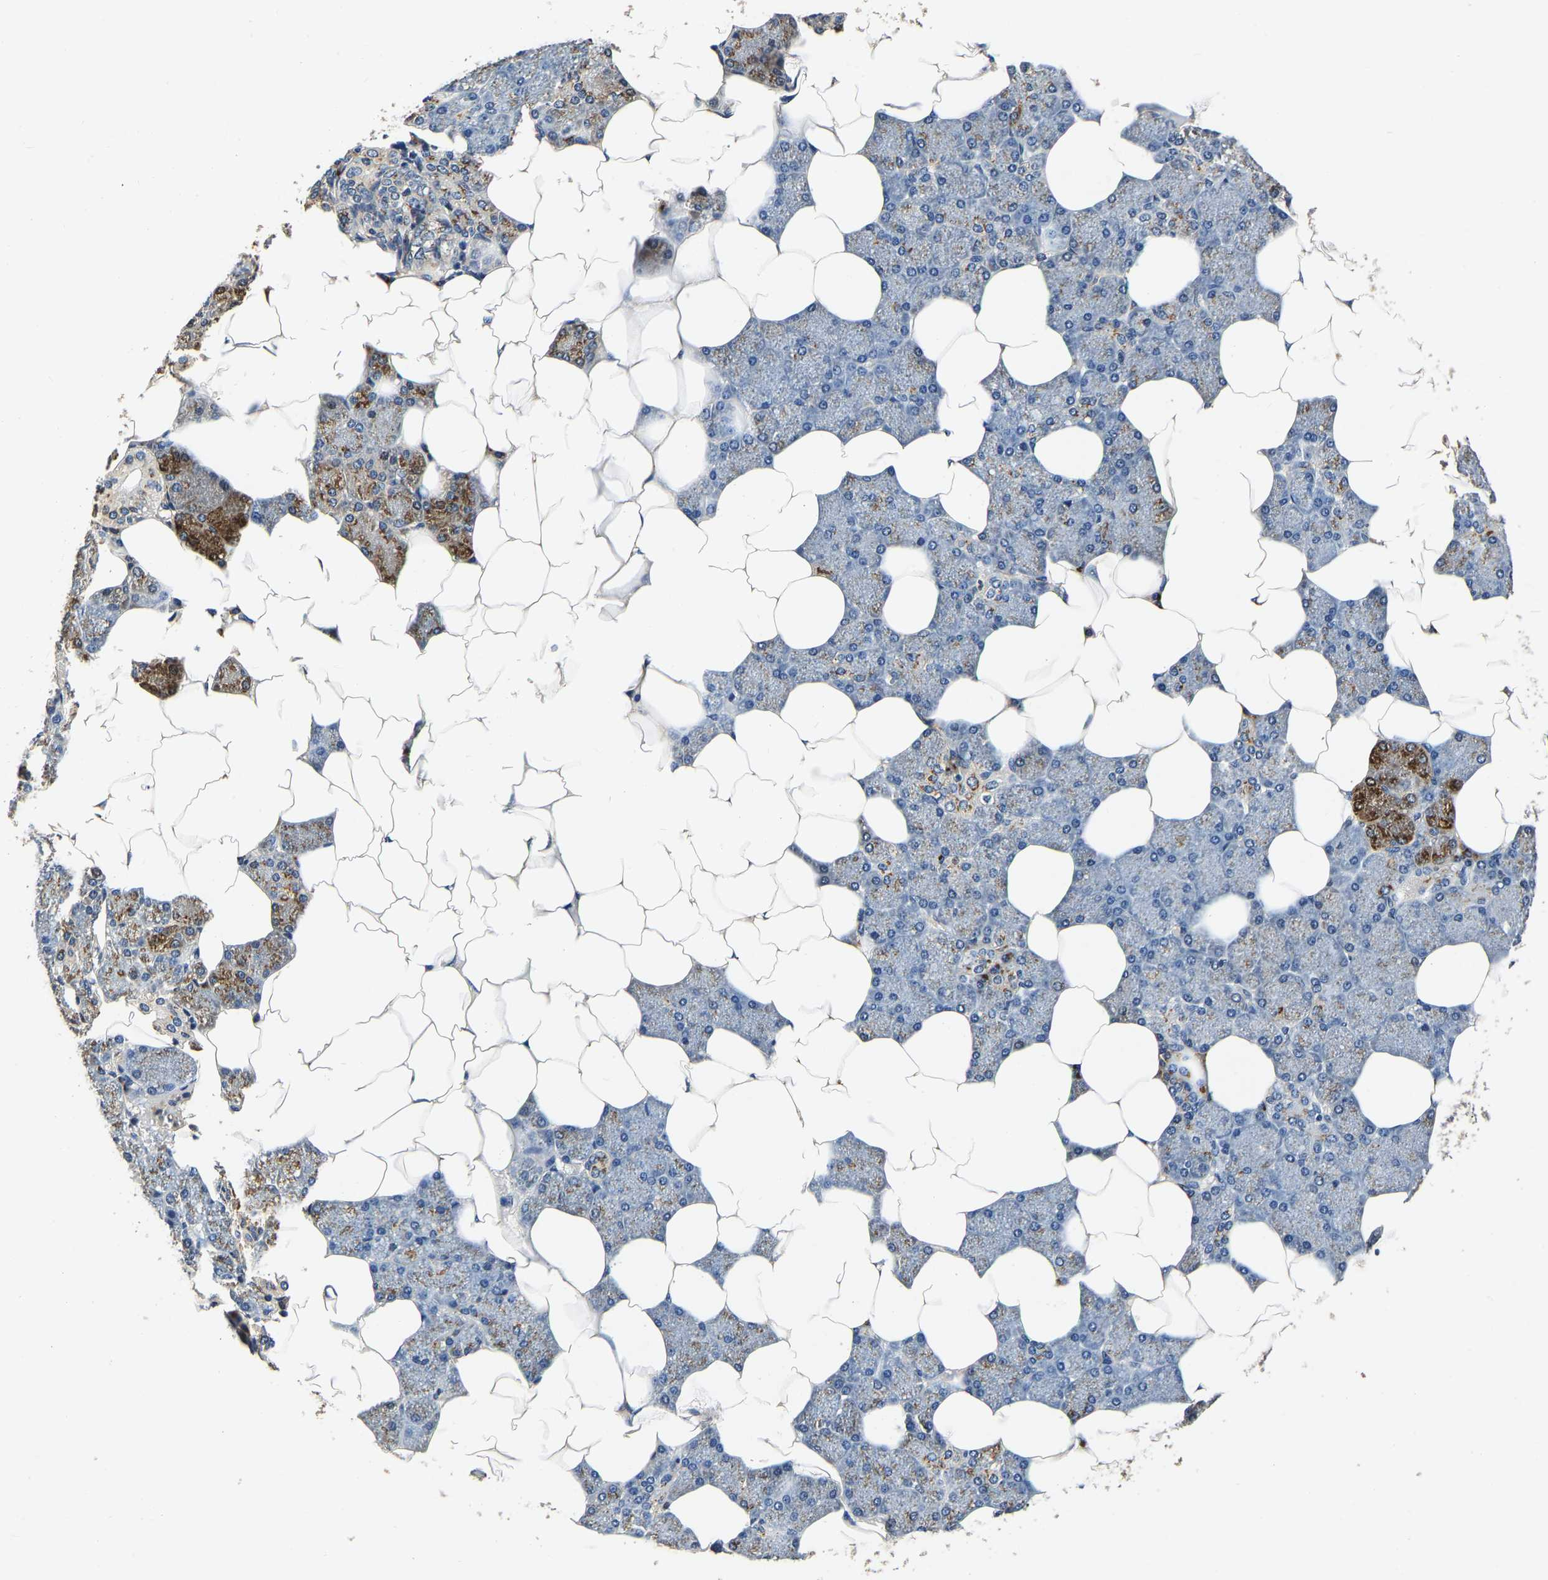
{"staining": {"intensity": "moderate", "quantity": ">75%", "location": "cytoplasmic/membranous"}, "tissue": "salivary gland", "cell_type": "Glandular cells", "image_type": "normal", "snomed": [{"axis": "morphology", "description": "Normal tissue, NOS"}, {"axis": "topography", "description": "Salivary gland"}], "caption": "A brown stain shows moderate cytoplasmic/membranous expression of a protein in glandular cells of unremarkable human salivary gland. The staining is performed using DAB brown chromogen to label protein expression. The nuclei are counter-stained blue using hematoxylin.", "gene": "RABAC1", "patient": {"sex": "male", "age": 62}}